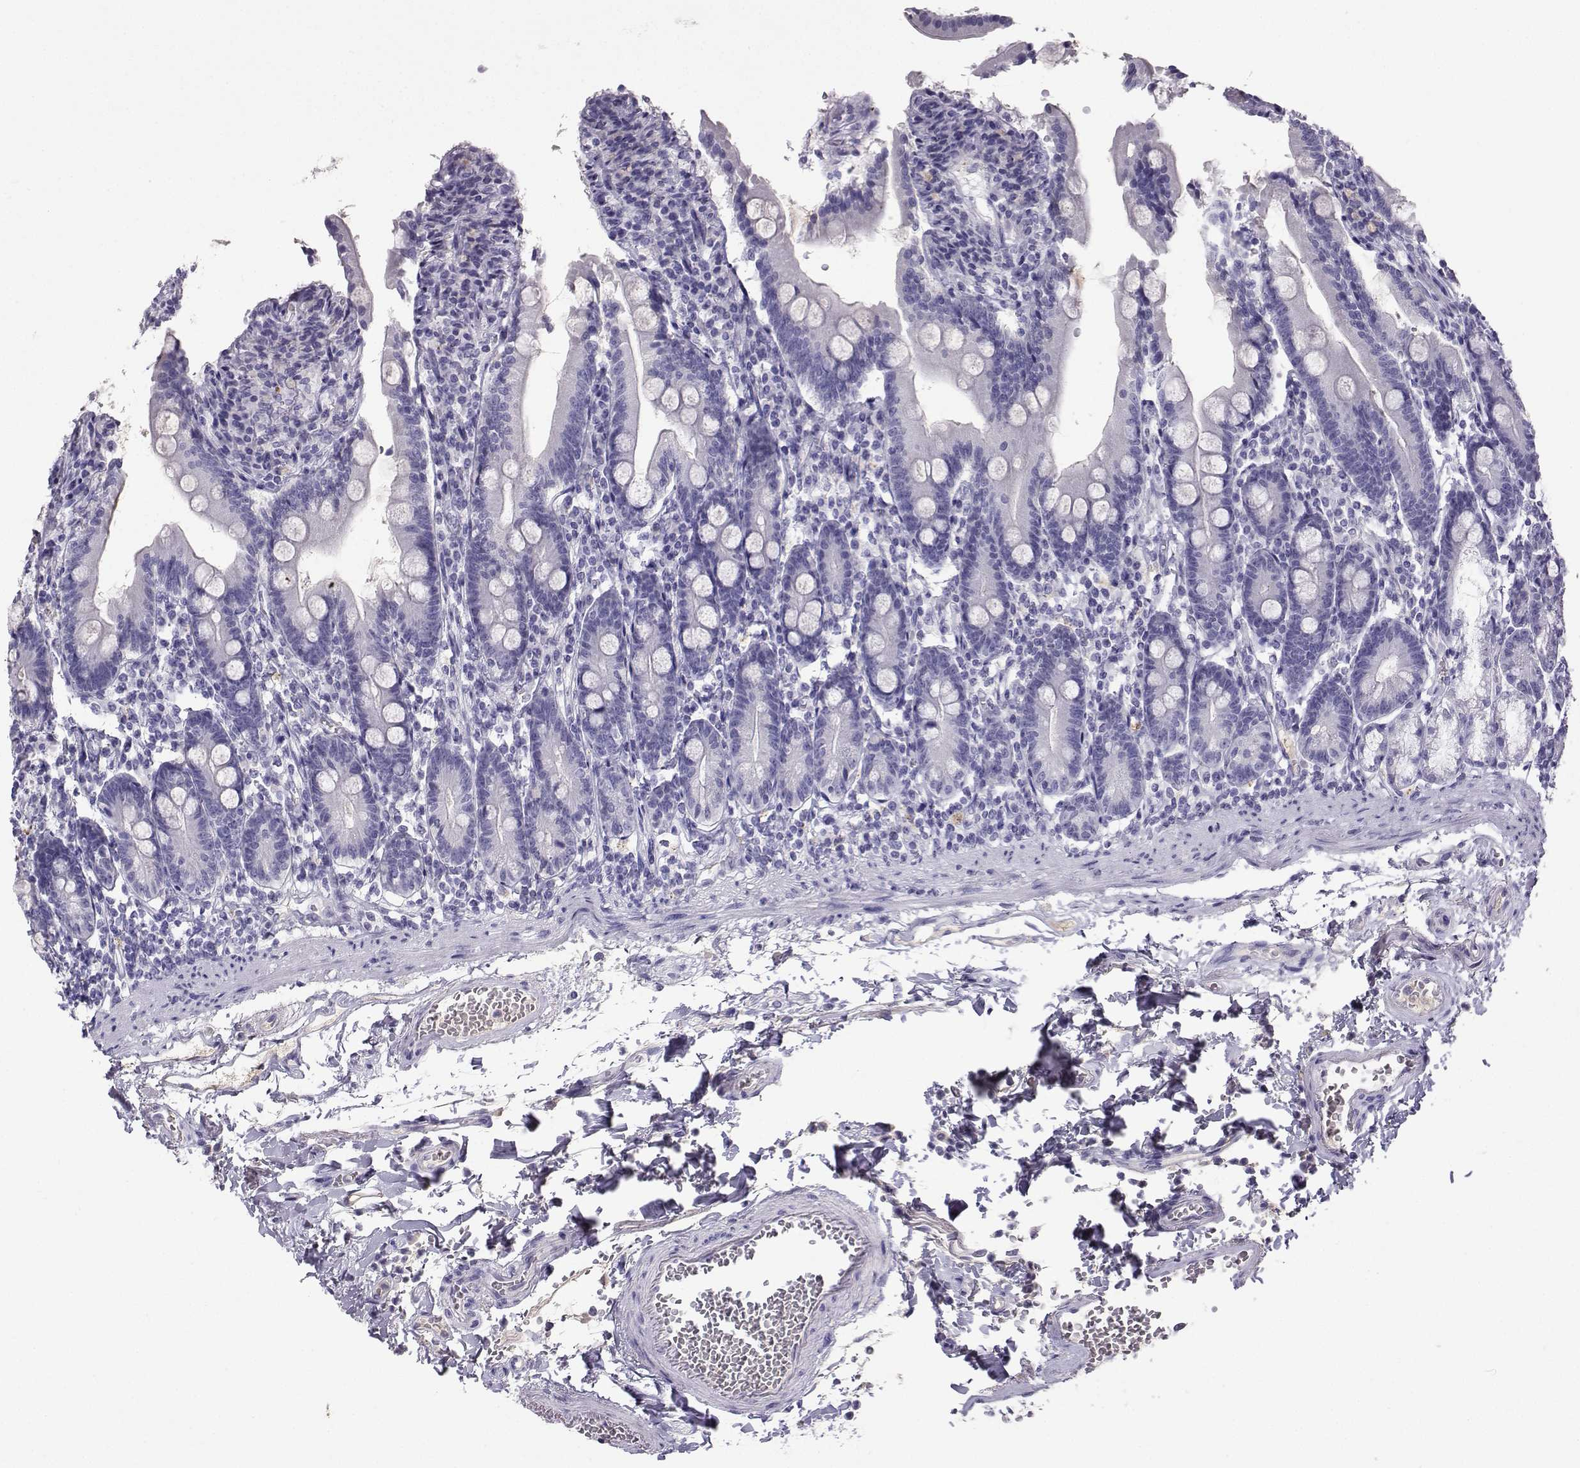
{"staining": {"intensity": "negative", "quantity": "none", "location": "none"}, "tissue": "duodenum", "cell_type": "Glandular cells", "image_type": "normal", "snomed": [{"axis": "morphology", "description": "Normal tissue, NOS"}, {"axis": "topography", "description": "Duodenum"}], "caption": "DAB (3,3'-diaminobenzidine) immunohistochemical staining of benign human duodenum demonstrates no significant staining in glandular cells. (Stains: DAB immunohistochemistry (IHC) with hematoxylin counter stain, Microscopy: brightfield microscopy at high magnification).", "gene": "GRIK4", "patient": {"sex": "female", "age": 67}}